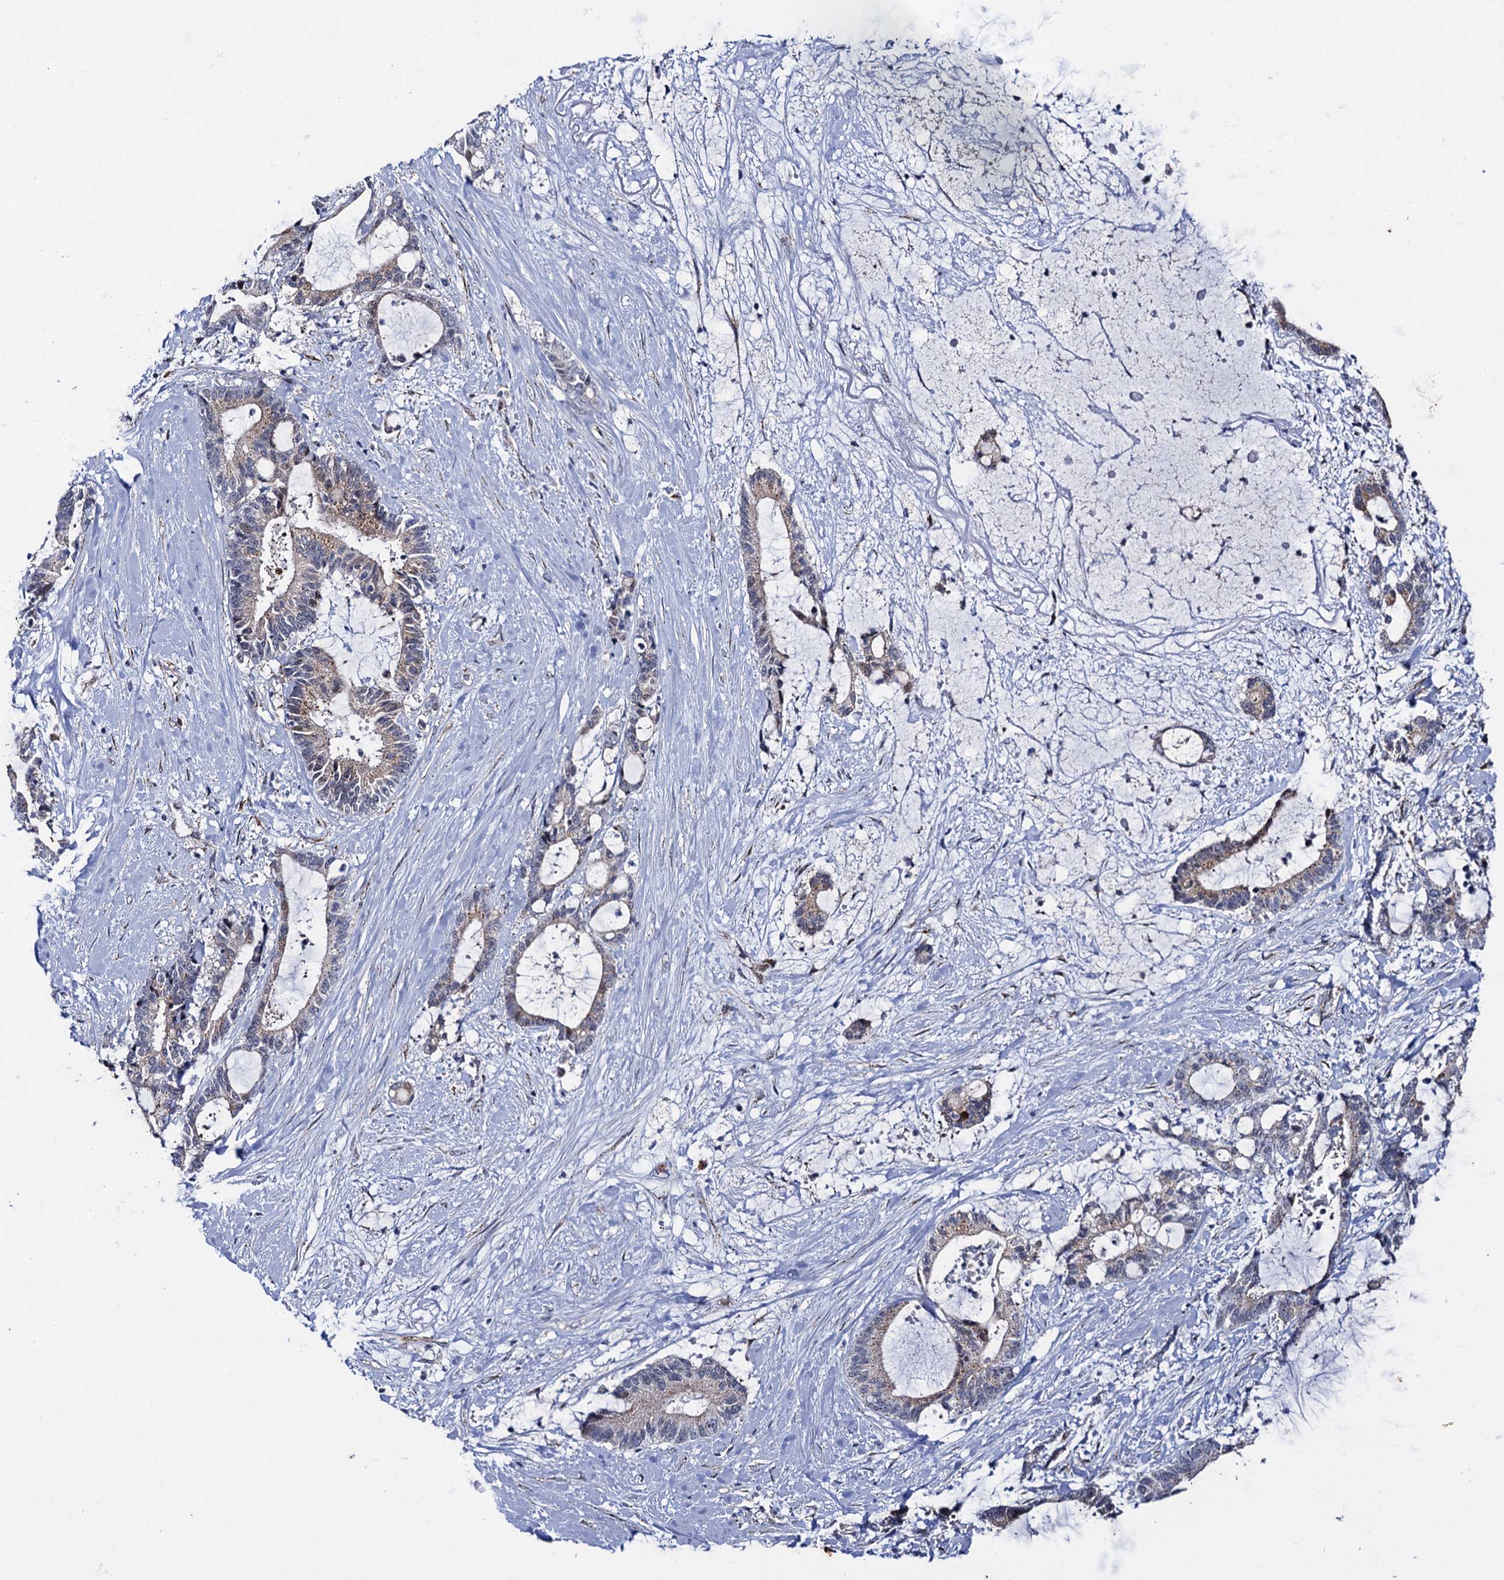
{"staining": {"intensity": "weak", "quantity": "25%-75%", "location": "cytoplasmic/membranous"}, "tissue": "liver cancer", "cell_type": "Tumor cells", "image_type": "cancer", "snomed": [{"axis": "morphology", "description": "Normal tissue, NOS"}, {"axis": "morphology", "description": "Cholangiocarcinoma"}, {"axis": "topography", "description": "Liver"}, {"axis": "topography", "description": "Peripheral nerve tissue"}], "caption": "IHC micrograph of neoplastic tissue: liver cancer (cholangiocarcinoma) stained using IHC reveals low levels of weak protein expression localized specifically in the cytoplasmic/membranous of tumor cells, appearing as a cytoplasmic/membranous brown color.", "gene": "THAP2", "patient": {"sex": "female", "age": 73}}